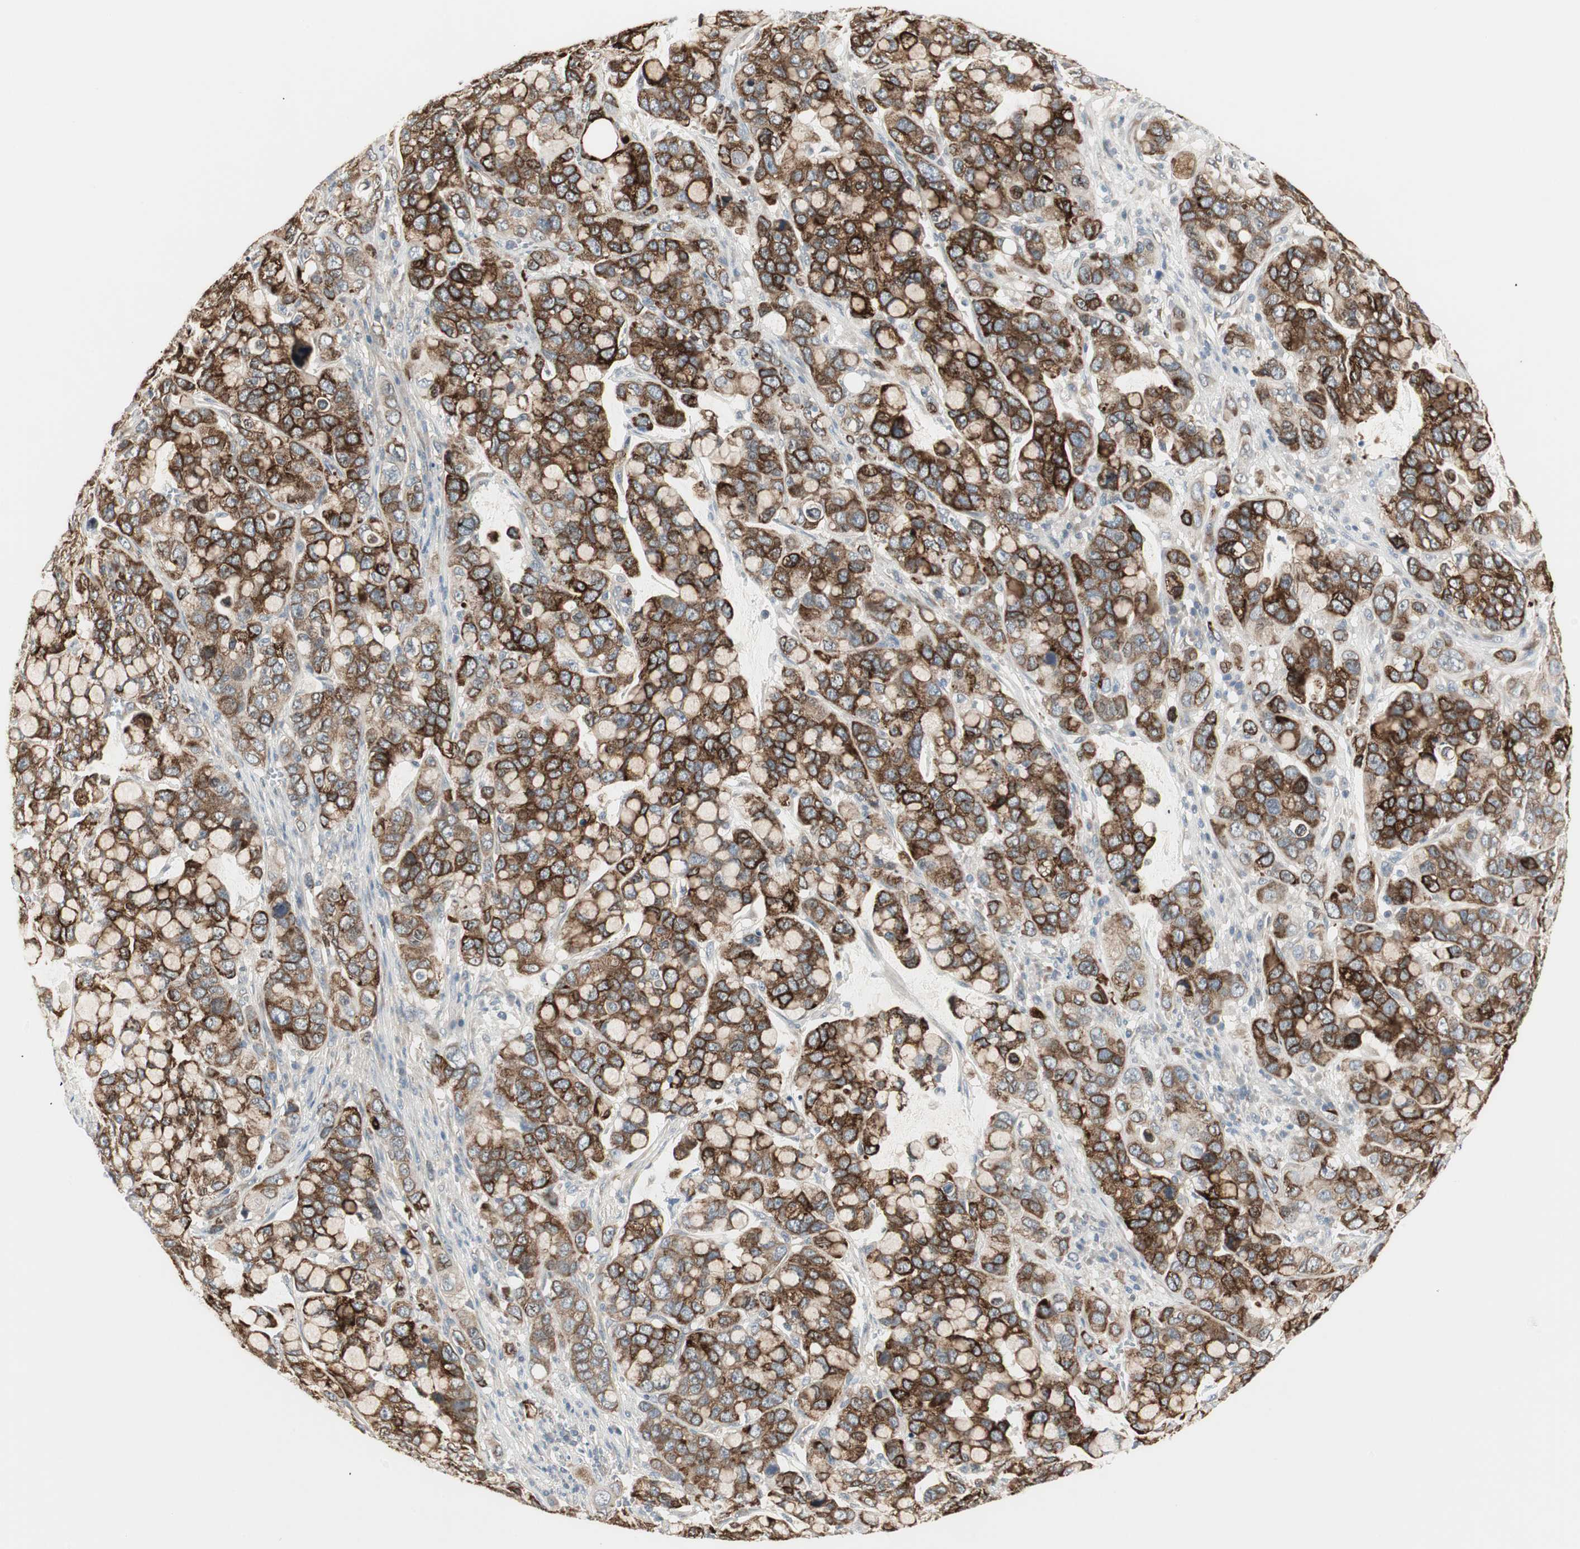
{"staining": {"intensity": "strong", "quantity": ">75%", "location": "cytoplasmic/membranous"}, "tissue": "stomach cancer", "cell_type": "Tumor cells", "image_type": "cancer", "snomed": [{"axis": "morphology", "description": "Adenocarcinoma, NOS"}, {"axis": "topography", "description": "Stomach, lower"}], "caption": "Immunohistochemistry (IHC) of stomach cancer exhibits high levels of strong cytoplasmic/membranous expression in about >75% of tumor cells. Using DAB (brown) and hematoxylin (blue) stains, captured at high magnification using brightfield microscopy.", "gene": "ZFP36", "patient": {"sex": "male", "age": 84}}